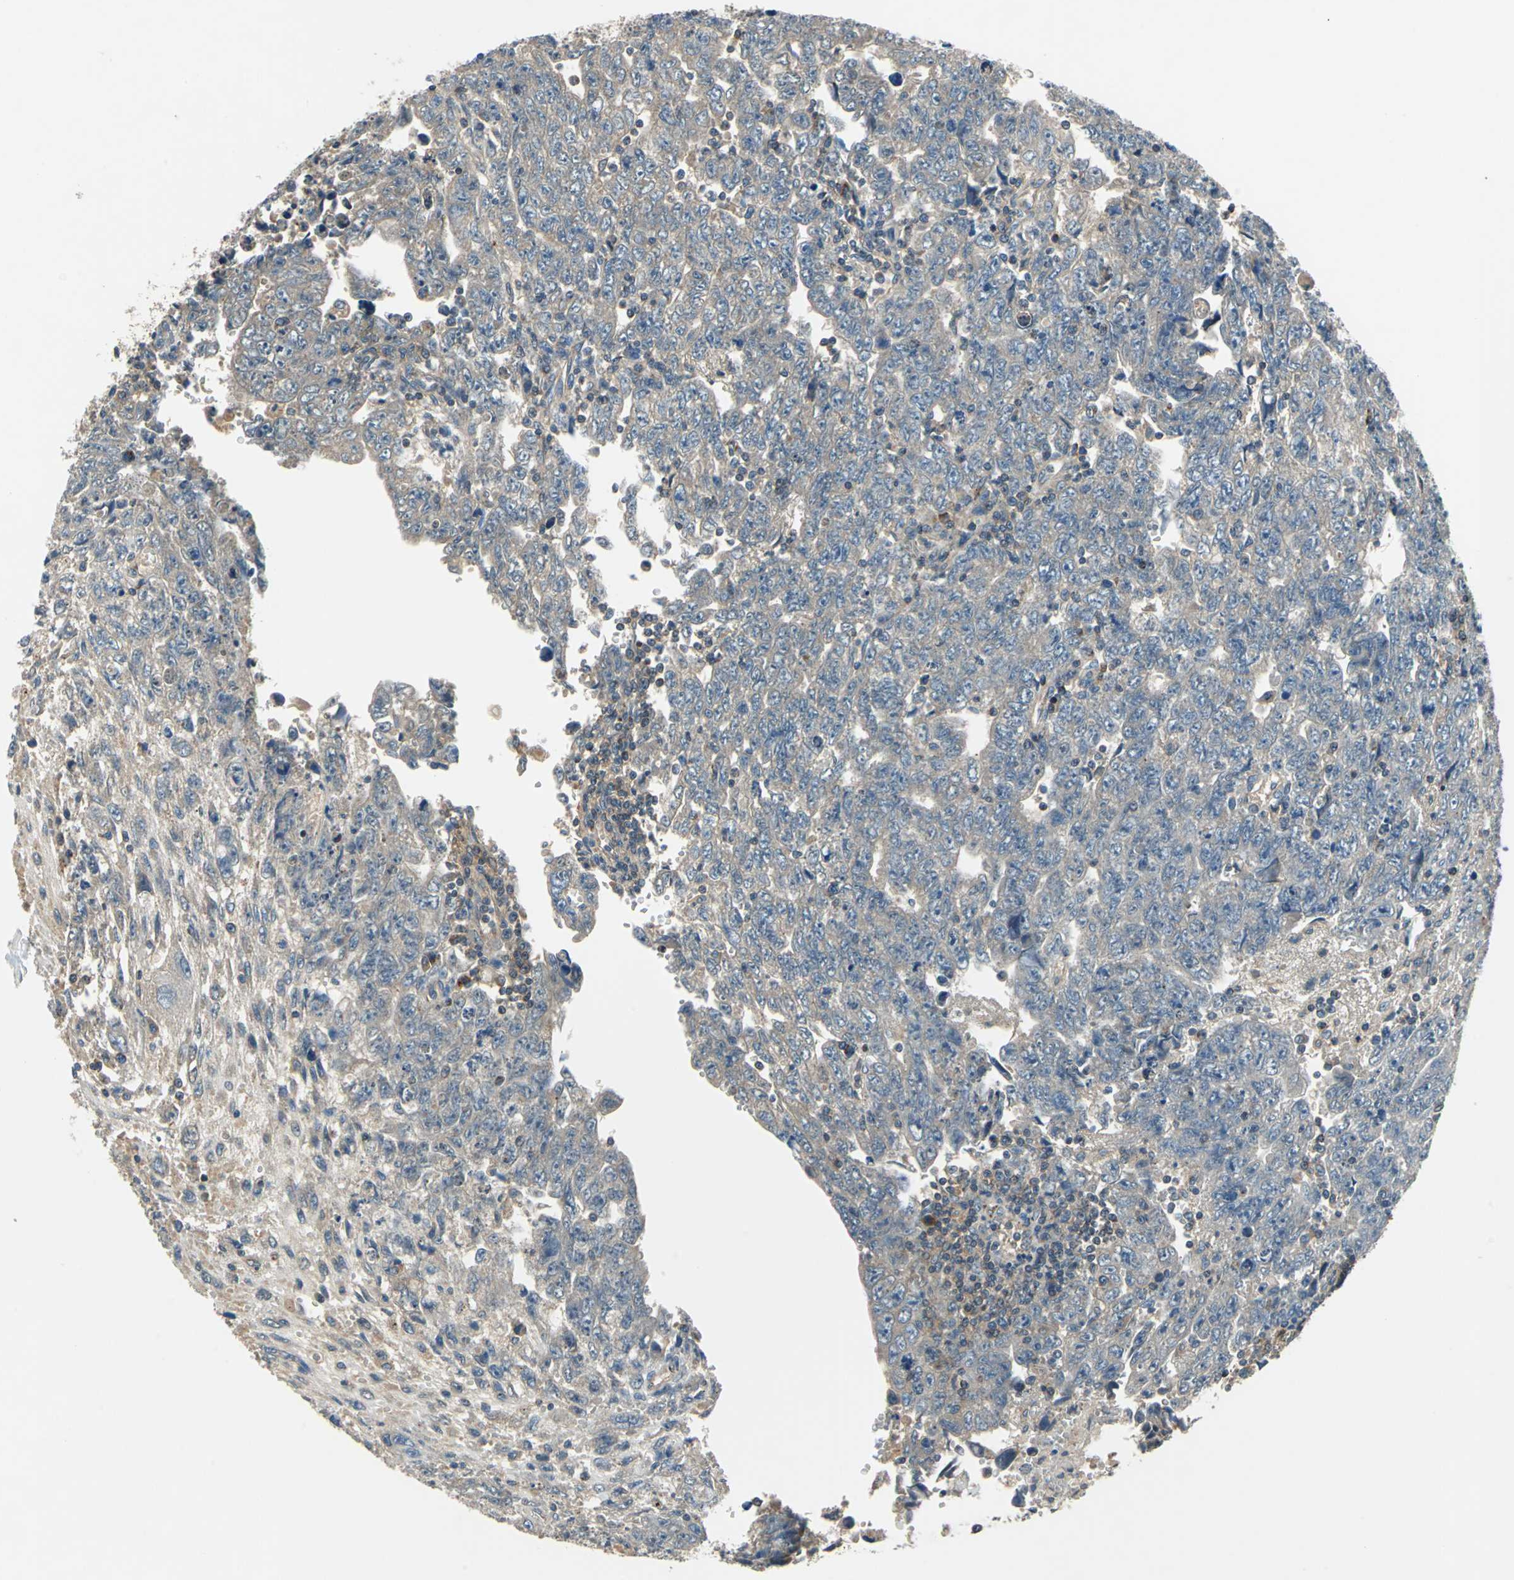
{"staining": {"intensity": "weak", "quantity": ">75%", "location": "cytoplasmic/membranous"}, "tissue": "testis cancer", "cell_type": "Tumor cells", "image_type": "cancer", "snomed": [{"axis": "morphology", "description": "Carcinoma, Embryonal, NOS"}, {"axis": "topography", "description": "Testis"}], "caption": "IHC histopathology image of human embryonal carcinoma (testis) stained for a protein (brown), which demonstrates low levels of weak cytoplasmic/membranous positivity in about >75% of tumor cells.", "gene": "SLC19A2", "patient": {"sex": "male", "age": 28}}